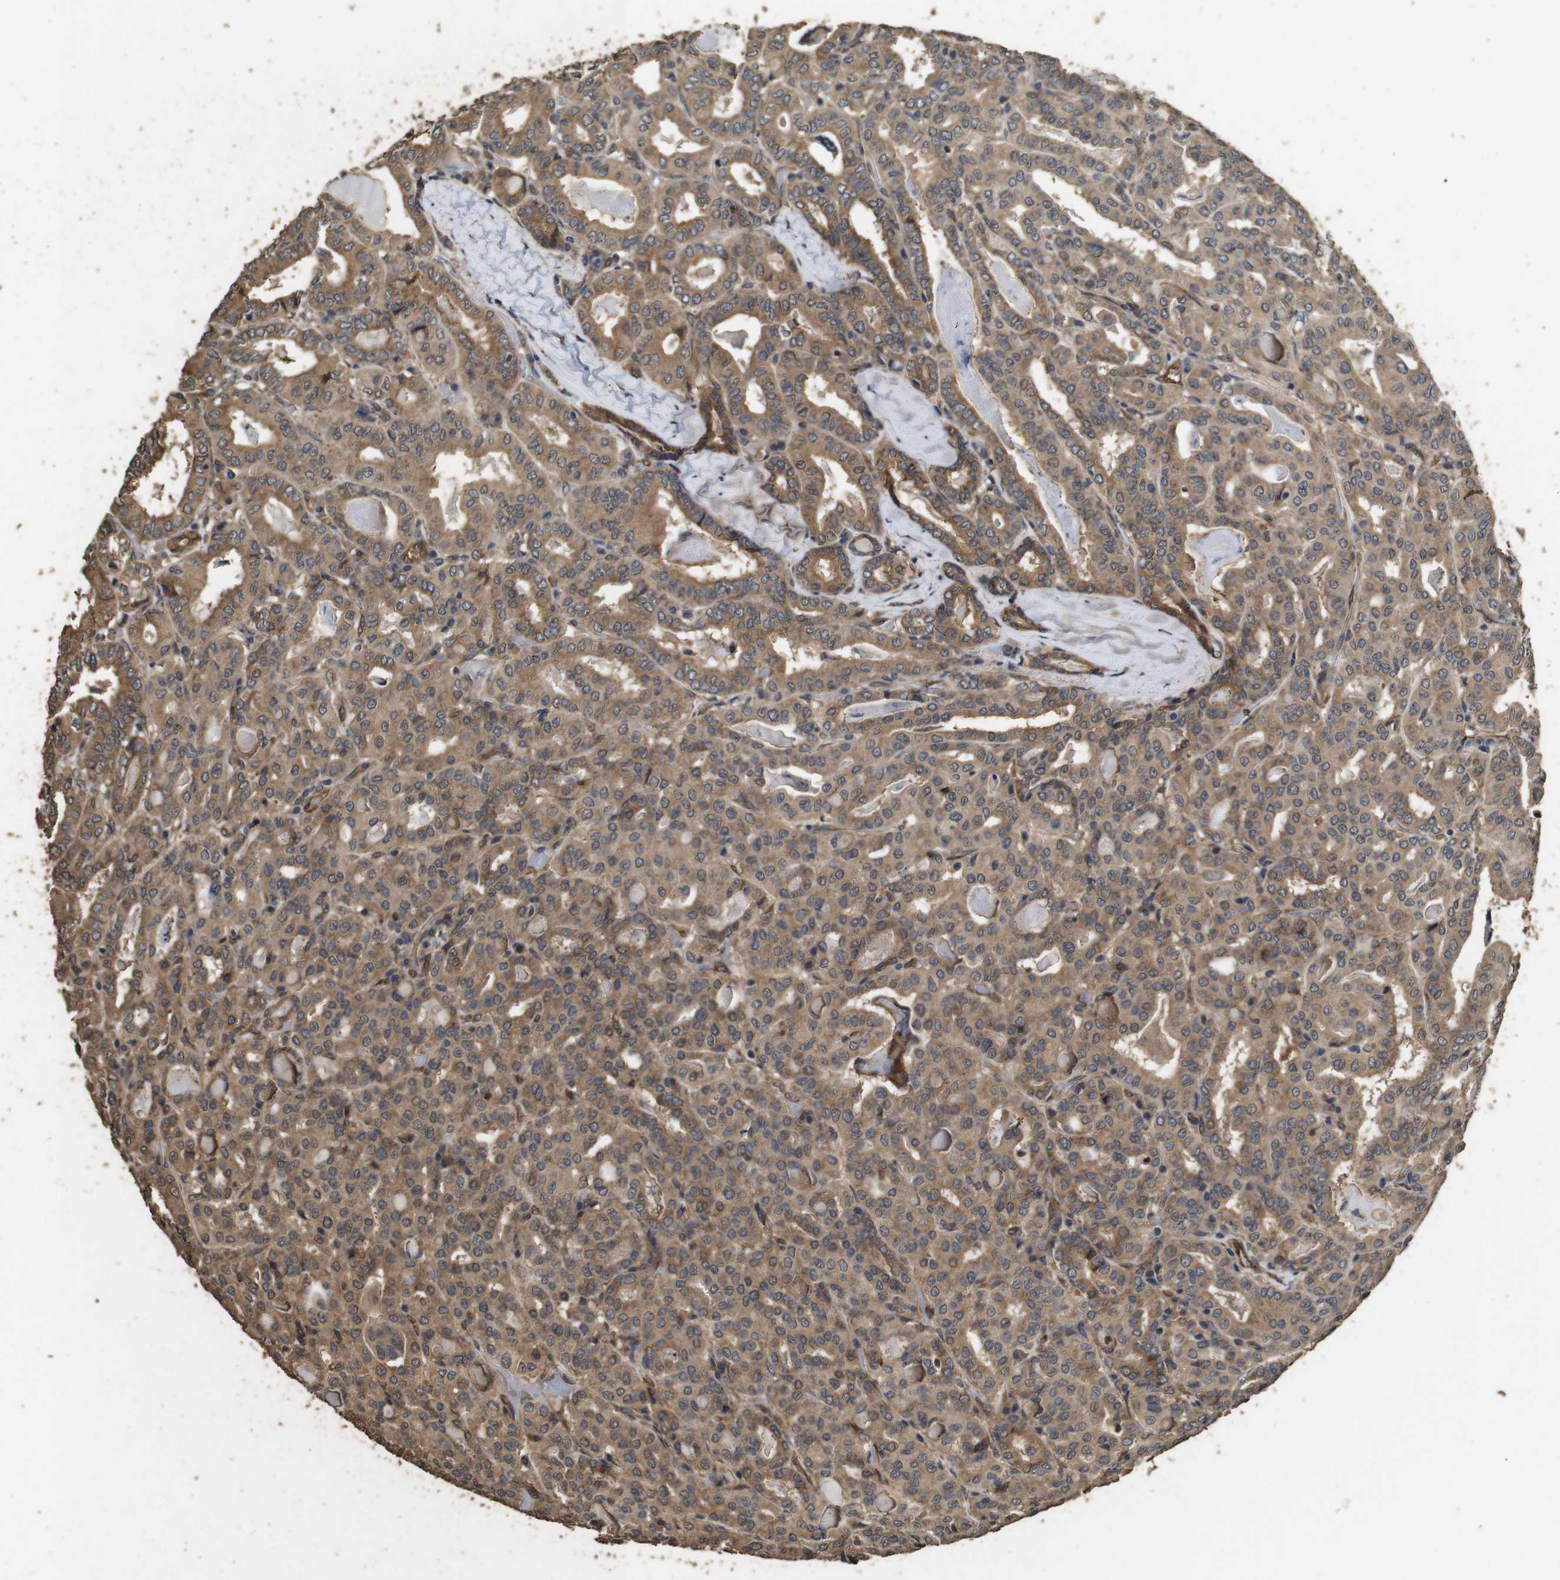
{"staining": {"intensity": "moderate", "quantity": ">75%", "location": "cytoplasmic/membranous"}, "tissue": "thyroid cancer", "cell_type": "Tumor cells", "image_type": "cancer", "snomed": [{"axis": "morphology", "description": "Papillary adenocarcinoma, NOS"}, {"axis": "topography", "description": "Thyroid gland"}], "caption": "Protein expression analysis of human thyroid cancer reveals moderate cytoplasmic/membranous staining in about >75% of tumor cells.", "gene": "CNPY4", "patient": {"sex": "female", "age": 42}}